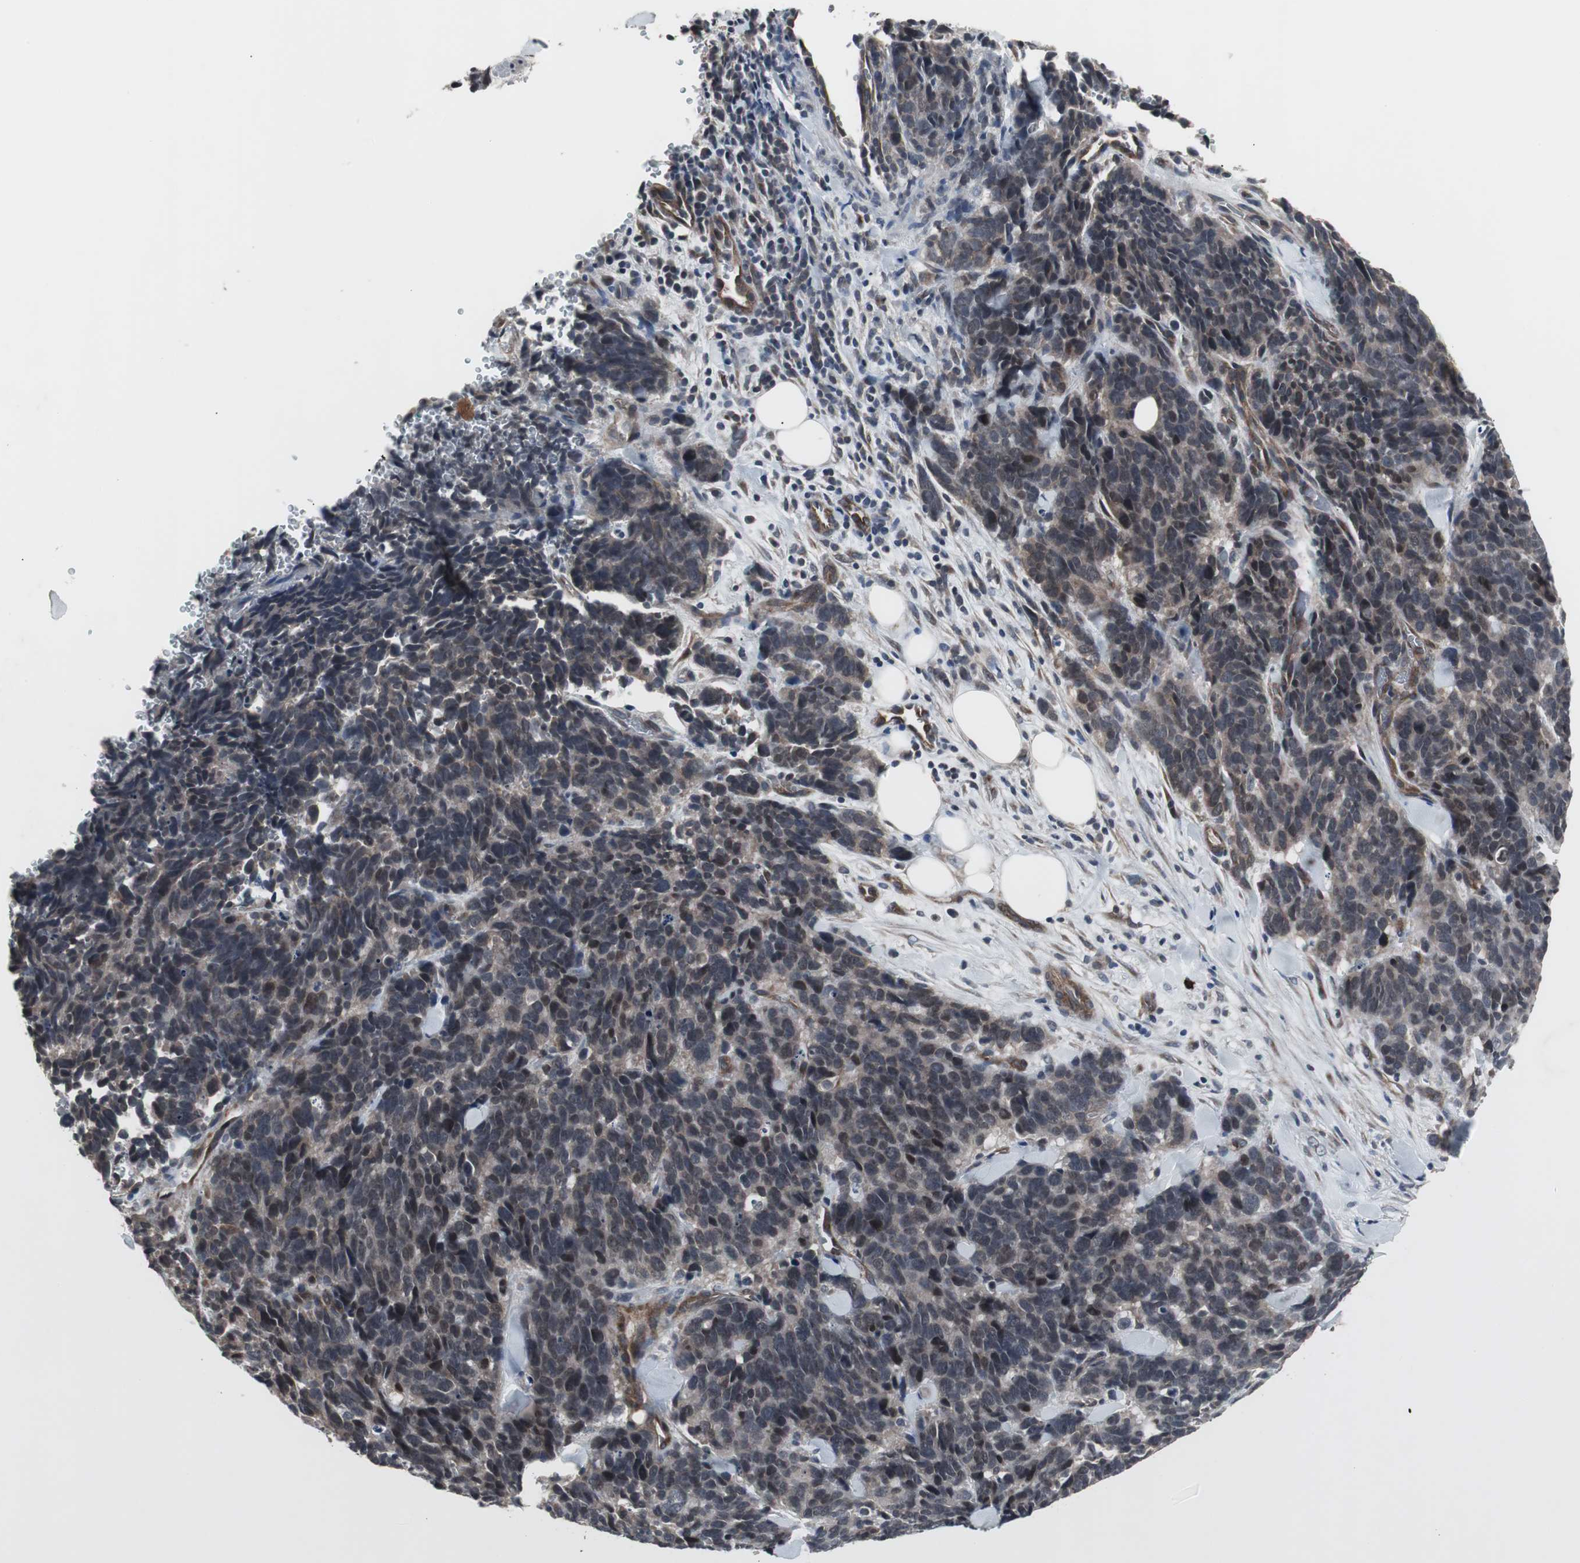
{"staining": {"intensity": "weak", "quantity": ">75%", "location": "cytoplasmic/membranous"}, "tissue": "lung cancer", "cell_type": "Tumor cells", "image_type": "cancer", "snomed": [{"axis": "morphology", "description": "Neoplasm, malignant, NOS"}, {"axis": "topography", "description": "Lung"}], "caption": "A low amount of weak cytoplasmic/membranous positivity is present in about >75% of tumor cells in lung neoplasm (malignant) tissue. The protein of interest is shown in brown color, while the nuclei are stained blue.", "gene": "ATP2B2", "patient": {"sex": "female", "age": 58}}